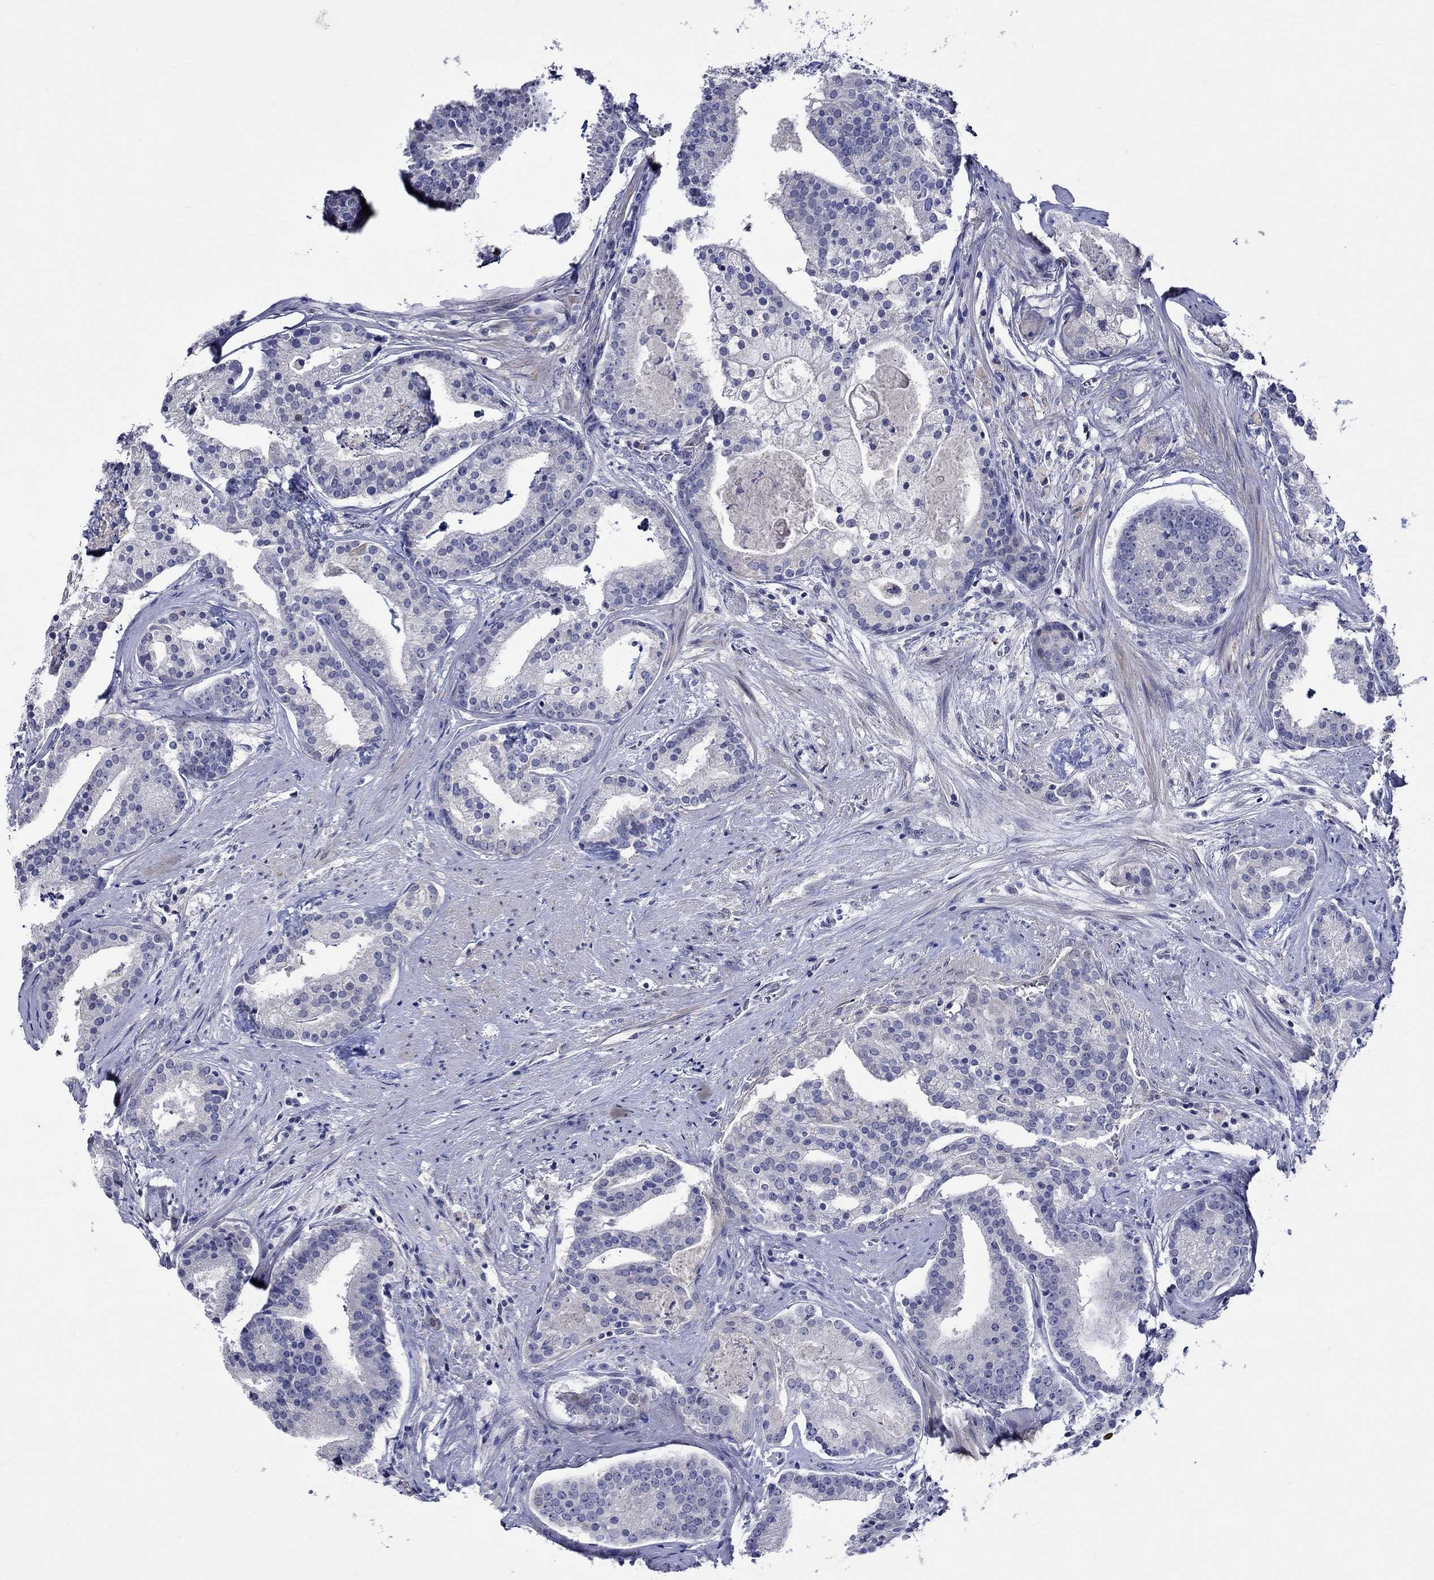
{"staining": {"intensity": "negative", "quantity": "none", "location": "none"}, "tissue": "prostate cancer", "cell_type": "Tumor cells", "image_type": "cancer", "snomed": [{"axis": "morphology", "description": "Adenocarcinoma, NOS"}, {"axis": "topography", "description": "Prostate and seminal vesicle, NOS"}, {"axis": "topography", "description": "Prostate"}], "caption": "Tumor cells are negative for brown protein staining in prostate adenocarcinoma. (Immunohistochemistry (ihc), brightfield microscopy, high magnification).", "gene": "CRYAB", "patient": {"sex": "male", "age": 44}}